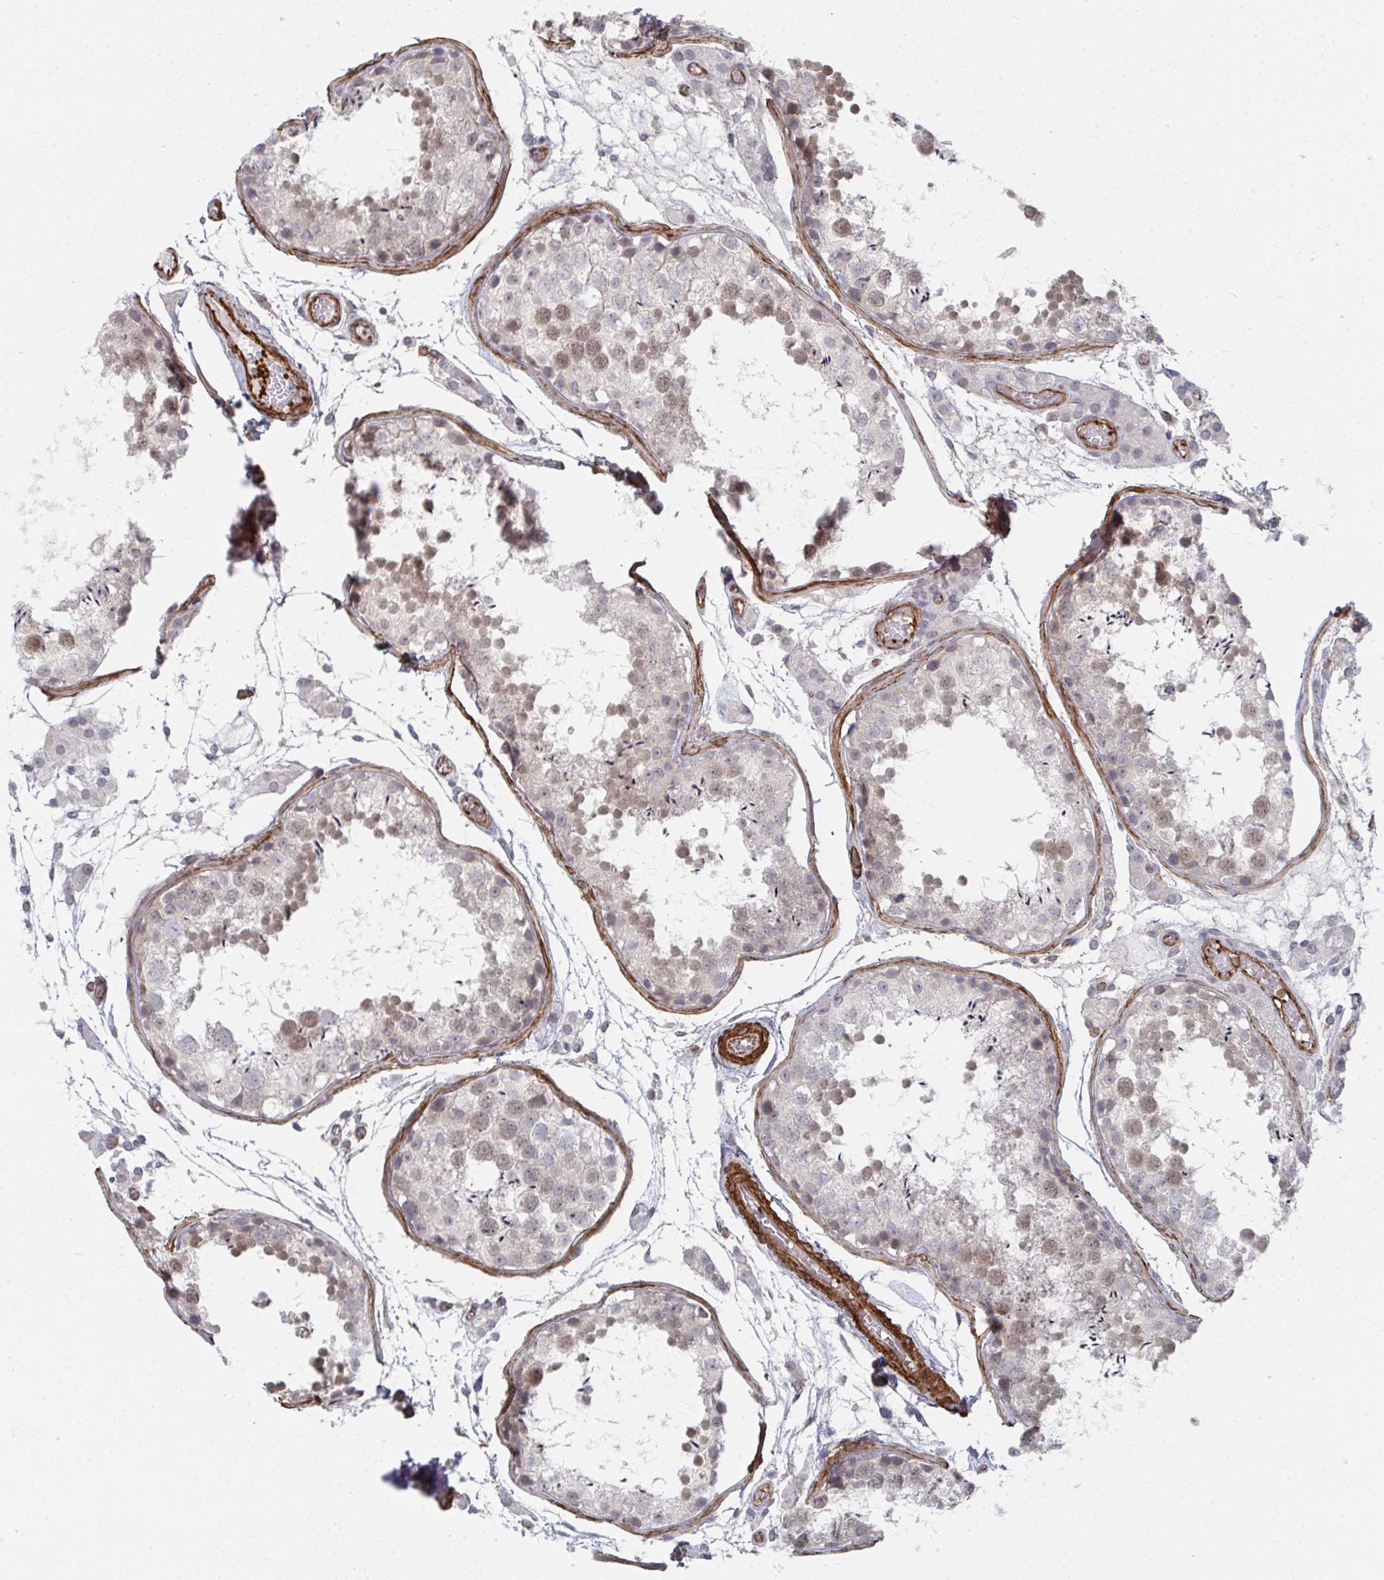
{"staining": {"intensity": "weak", "quantity": "25%-75%", "location": "nuclear"}, "tissue": "testis", "cell_type": "Cells in seminiferous ducts", "image_type": "normal", "snomed": [{"axis": "morphology", "description": "Normal tissue, NOS"}, {"axis": "topography", "description": "Testis"}], "caption": "Immunohistochemical staining of normal testis shows low levels of weak nuclear staining in approximately 25%-75% of cells in seminiferous ducts.", "gene": "NEURL4", "patient": {"sex": "male", "age": 29}}